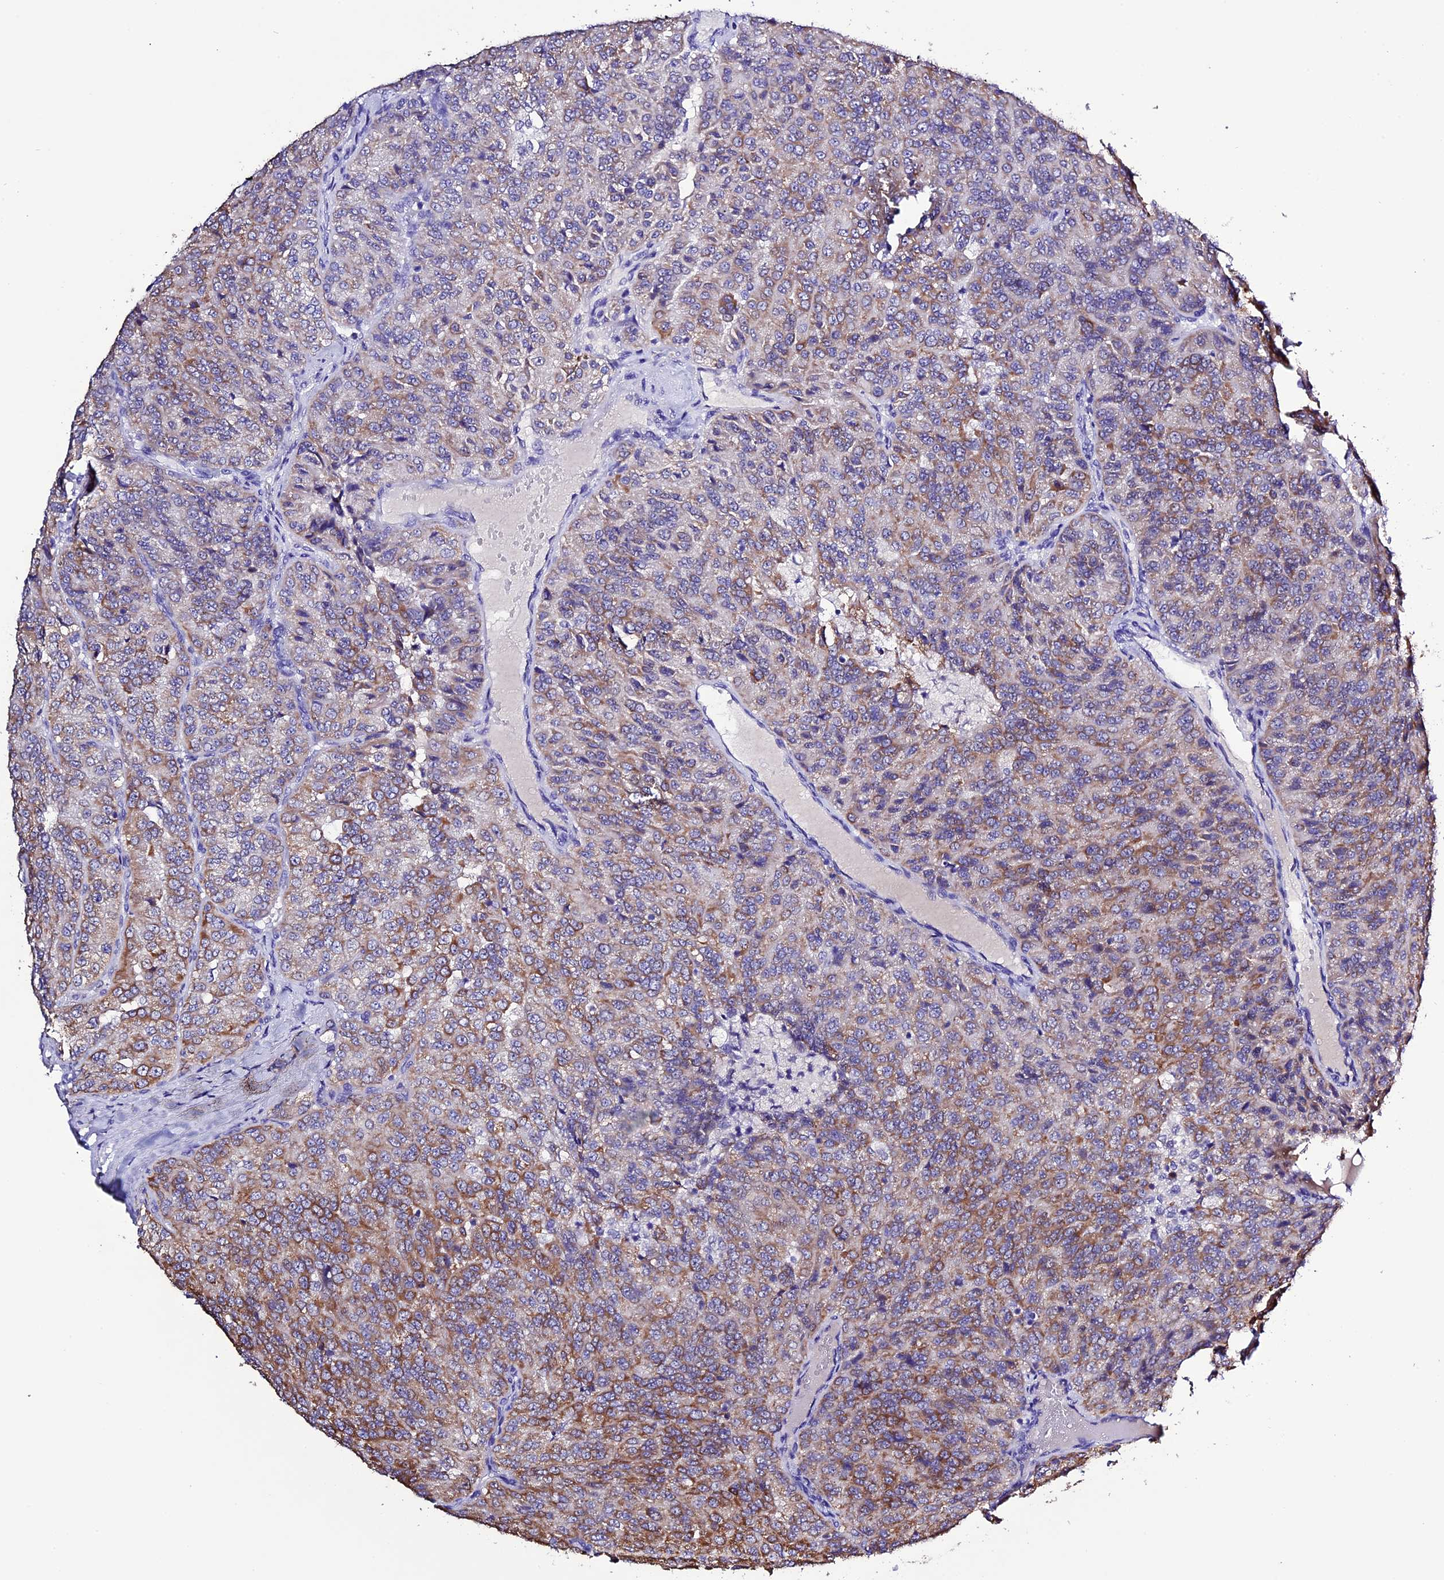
{"staining": {"intensity": "moderate", "quantity": "<25%", "location": "cytoplasmic/membranous"}, "tissue": "renal cancer", "cell_type": "Tumor cells", "image_type": "cancer", "snomed": [{"axis": "morphology", "description": "Adenocarcinoma, NOS"}, {"axis": "topography", "description": "Kidney"}], "caption": "The immunohistochemical stain shows moderate cytoplasmic/membranous staining in tumor cells of adenocarcinoma (renal) tissue.", "gene": "DIS3L", "patient": {"sex": "female", "age": 63}}